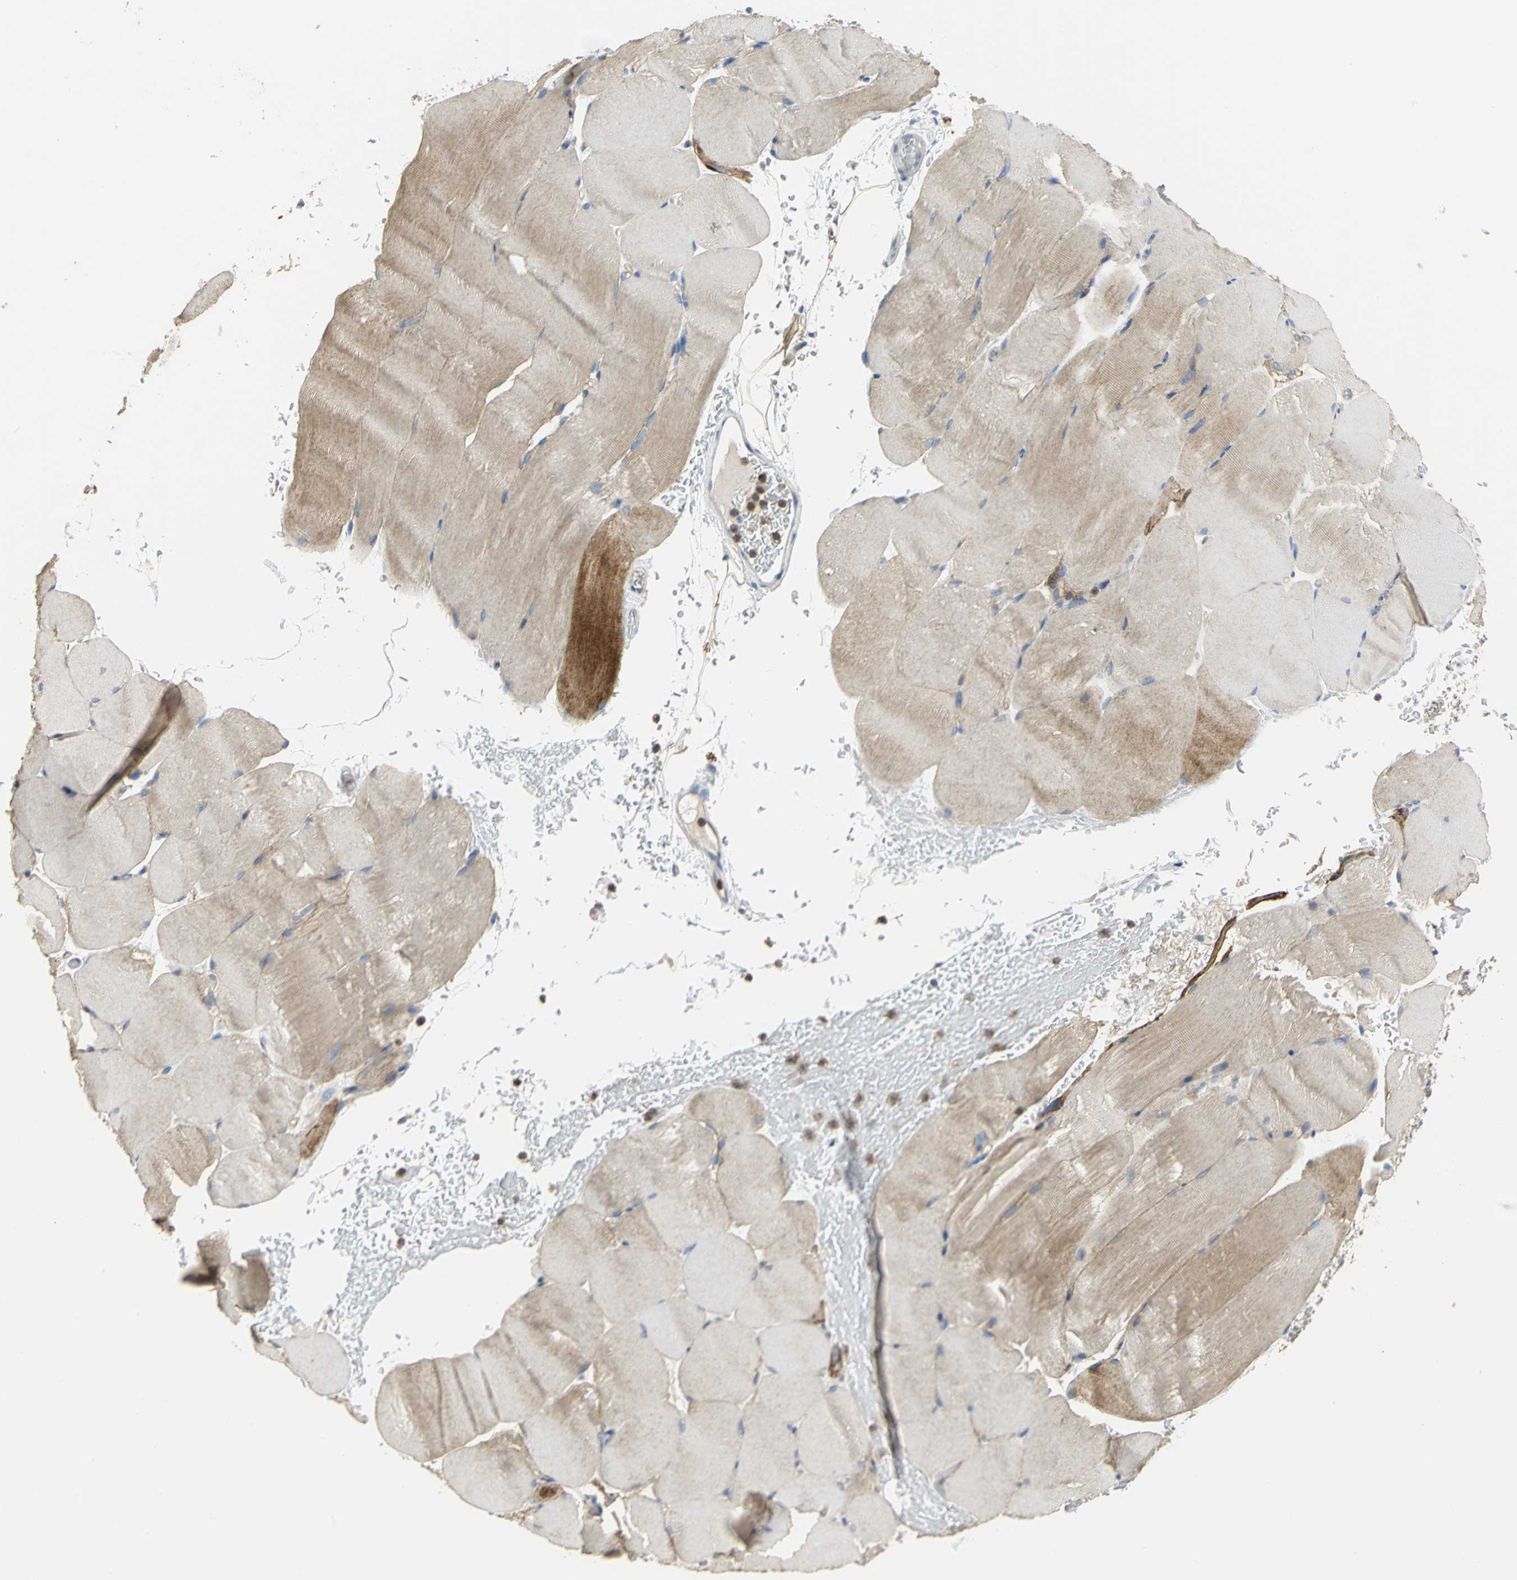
{"staining": {"intensity": "moderate", "quantity": "<25%", "location": "cytoplasmic/membranous"}, "tissue": "skeletal muscle", "cell_type": "Myocytes", "image_type": "normal", "snomed": [{"axis": "morphology", "description": "Normal tissue, NOS"}, {"axis": "topography", "description": "Skeletal muscle"}], "caption": "Immunohistochemistry of normal skeletal muscle shows low levels of moderate cytoplasmic/membranous staining in about <25% of myocytes.", "gene": "DLGAP5", "patient": {"sex": "female", "age": 37}}